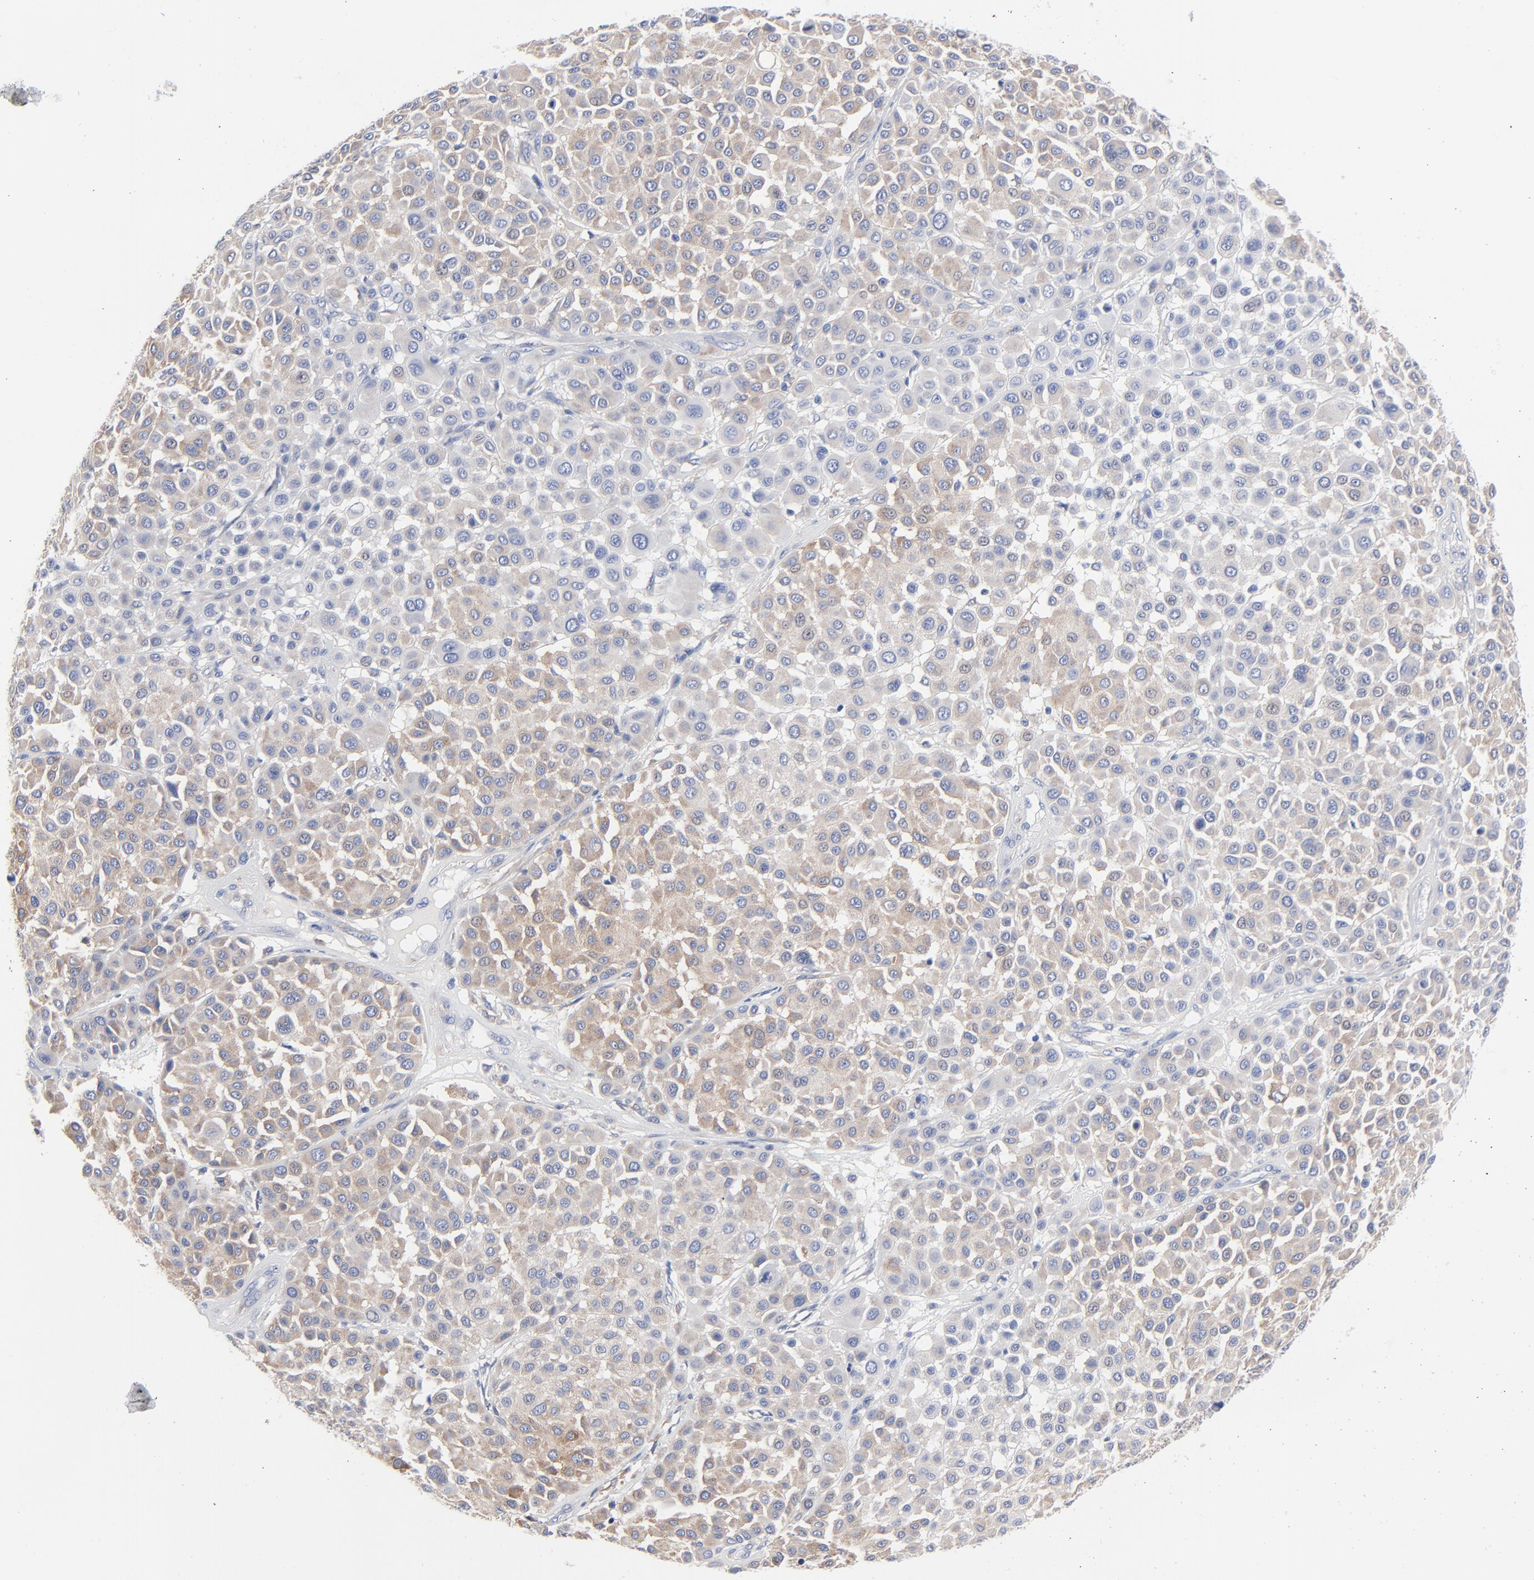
{"staining": {"intensity": "weak", "quantity": ">75%", "location": "cytoplasmic/membranous"}, "tissue": "melanoma", "cell_type": "Tumor cells", "image_type": "cancer", "snomed": [{"axis": "morphology", "description": "Malignant melanoma, Metastatic site"}, {"axis": "topography", "description": "Soft tissue"}], "caption": "An IHC histopathology image of neoplastic tissue is shown. Protein staining in brown labels weak cytoplasmic/membranous positivity in melanoma within tumor cells.", "gene": "STAT2", "patient": {"sex": "male", "age": 41}}